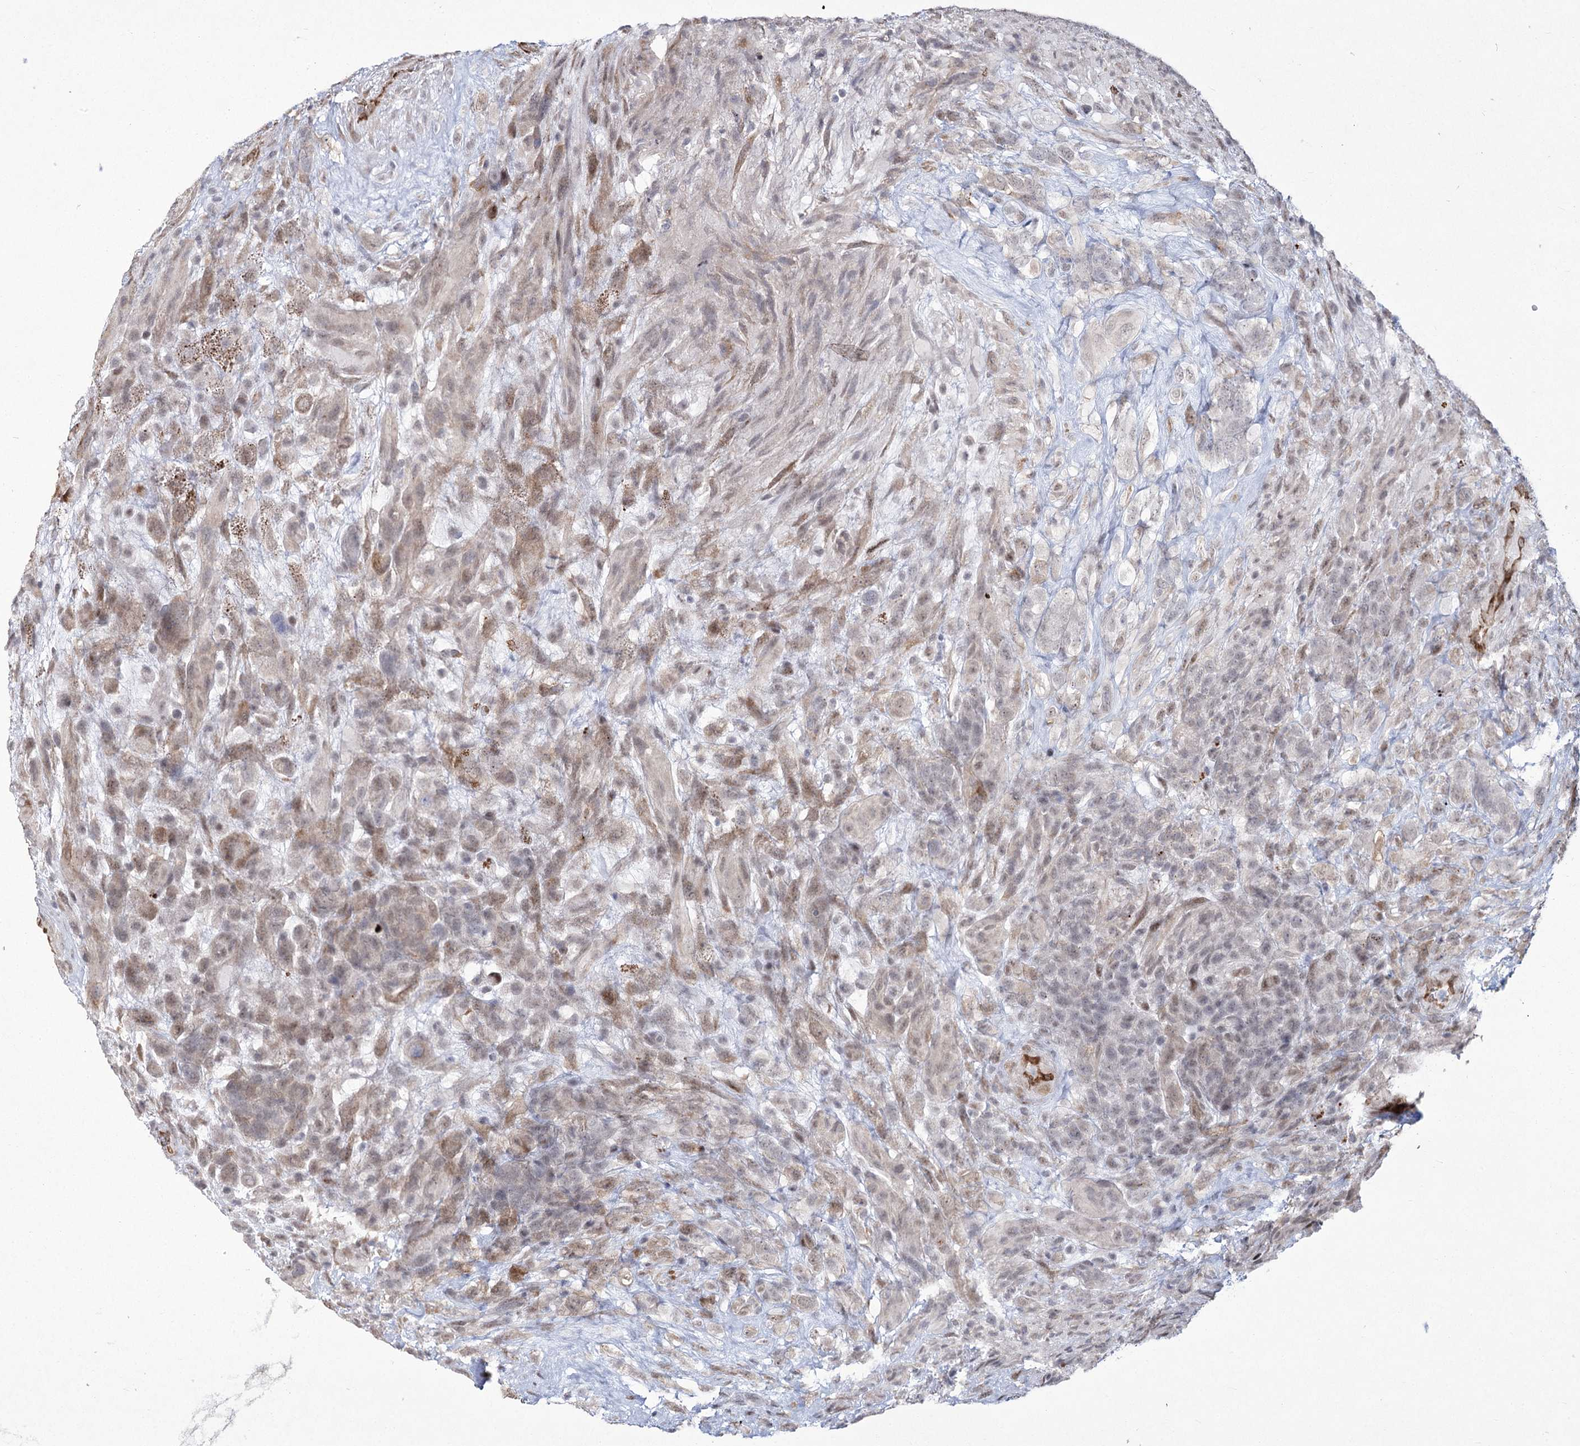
{"staining": {"intensity": "weak", "quantity": ">75%", "location": "nuclear"}, "tissue": "glioma", "cell_type": "Tumor cells", "image_type": "cancer", "snomed": [{"axis": "morphology", "description": "Glioma, malignant, High grade"}, {"axis": "topography", "description": "Brain"}], "caption": "Protein expression analysis of high-grade glioma (malignant) reveals weak nuclear staining in about >75% of tumor cells. (Brightfield microscopy of DAB IHC at high magnification).", "gene": "YBX3", "patient": {"sex": "male", "age": 61}}